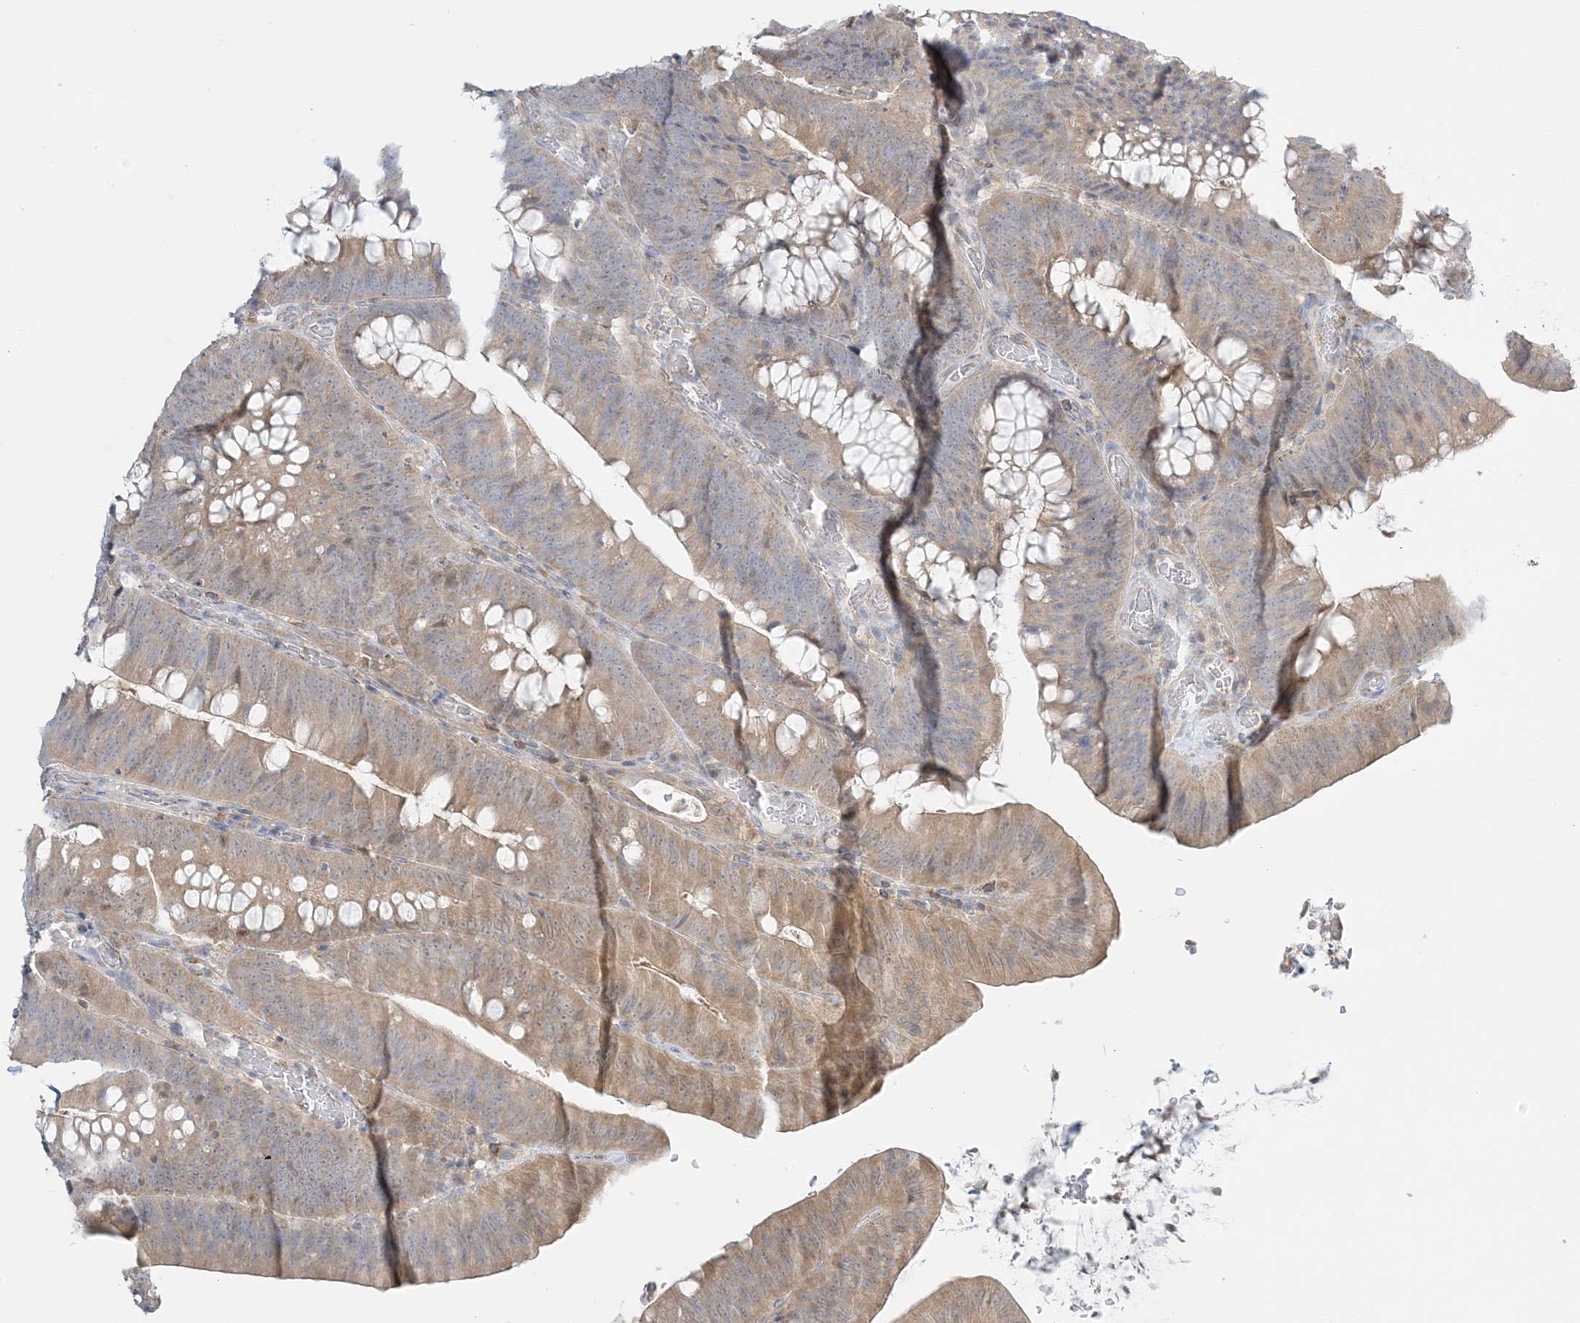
{"staining": {"intensity": "weak", "quantity": ">75%", "location": "cytoplasmic/membranous"}, "tissue": "colorectal cancer", "cell_type": "Tumor cells", "image_type": "cancer", "snomed": [{"axis": "morphology", "description": "Normal tissue, NOS"}, {"axis": "topography", "description": "Colon"}], "caption": "Protein staining exhibits weak cytoplasmic/membranous positivity in approximately >75% of tumor cells in colorectal cancer.", "gene": "INPP1", "patient": {"sex": "female", "age": 82}}